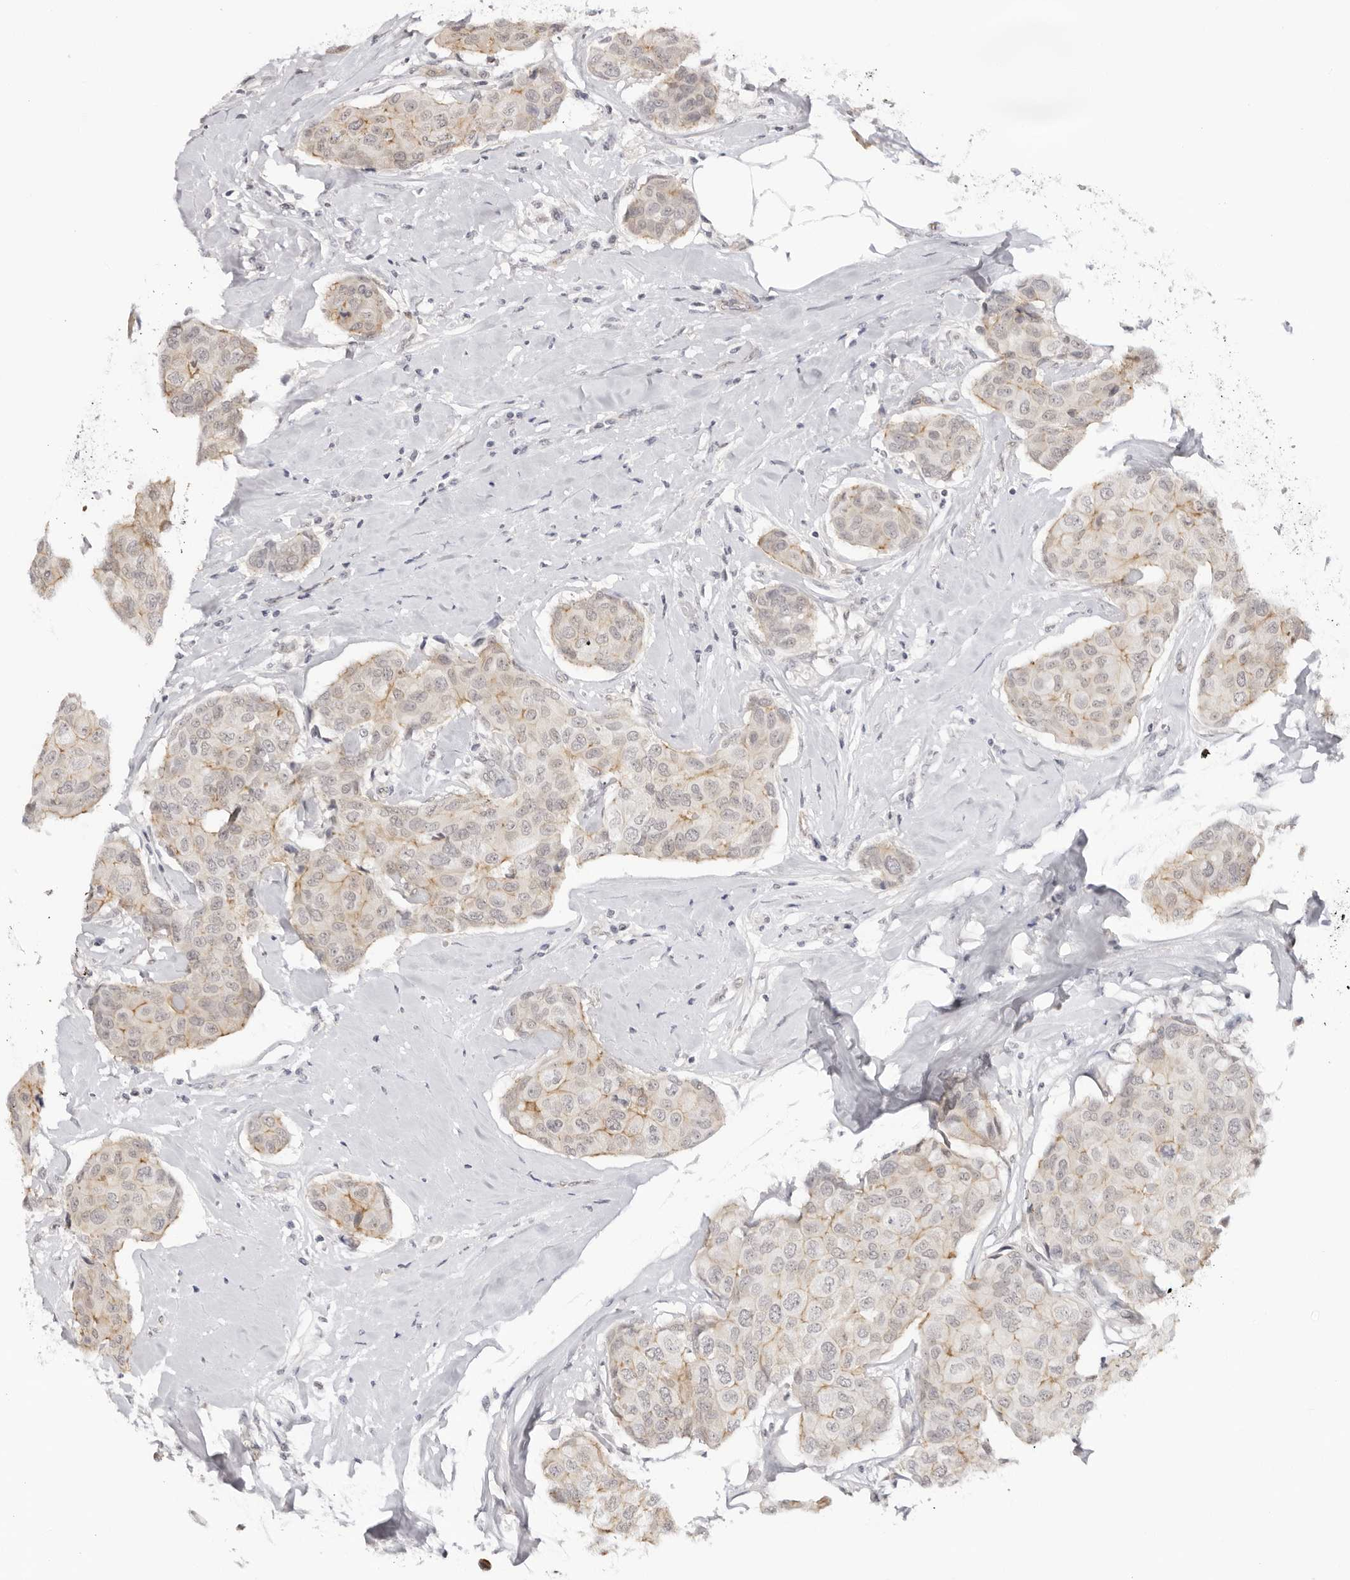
{"staining": {"intensity": "moderate", "quantity": "<25%", "location": "cytoplasmic/membranous"}, "tissue": "breast cancer", "cell_type": "Tumor cells", "image_type": "cancer", "snomed": [{"axis": "morphology", "description": "Duct carcinoma"}, {"axis": "topography", "description": "Breast"}], "caption": "There is low levels of moderate cytoplasmic/membranous expression in tumor cells of breast cancer (intraductal carcinoma), as demonstrated by immunohistochemical staining (brown color).", "gene": "TRAPPC3", "patient": {"sex": "female", "age": 80}}